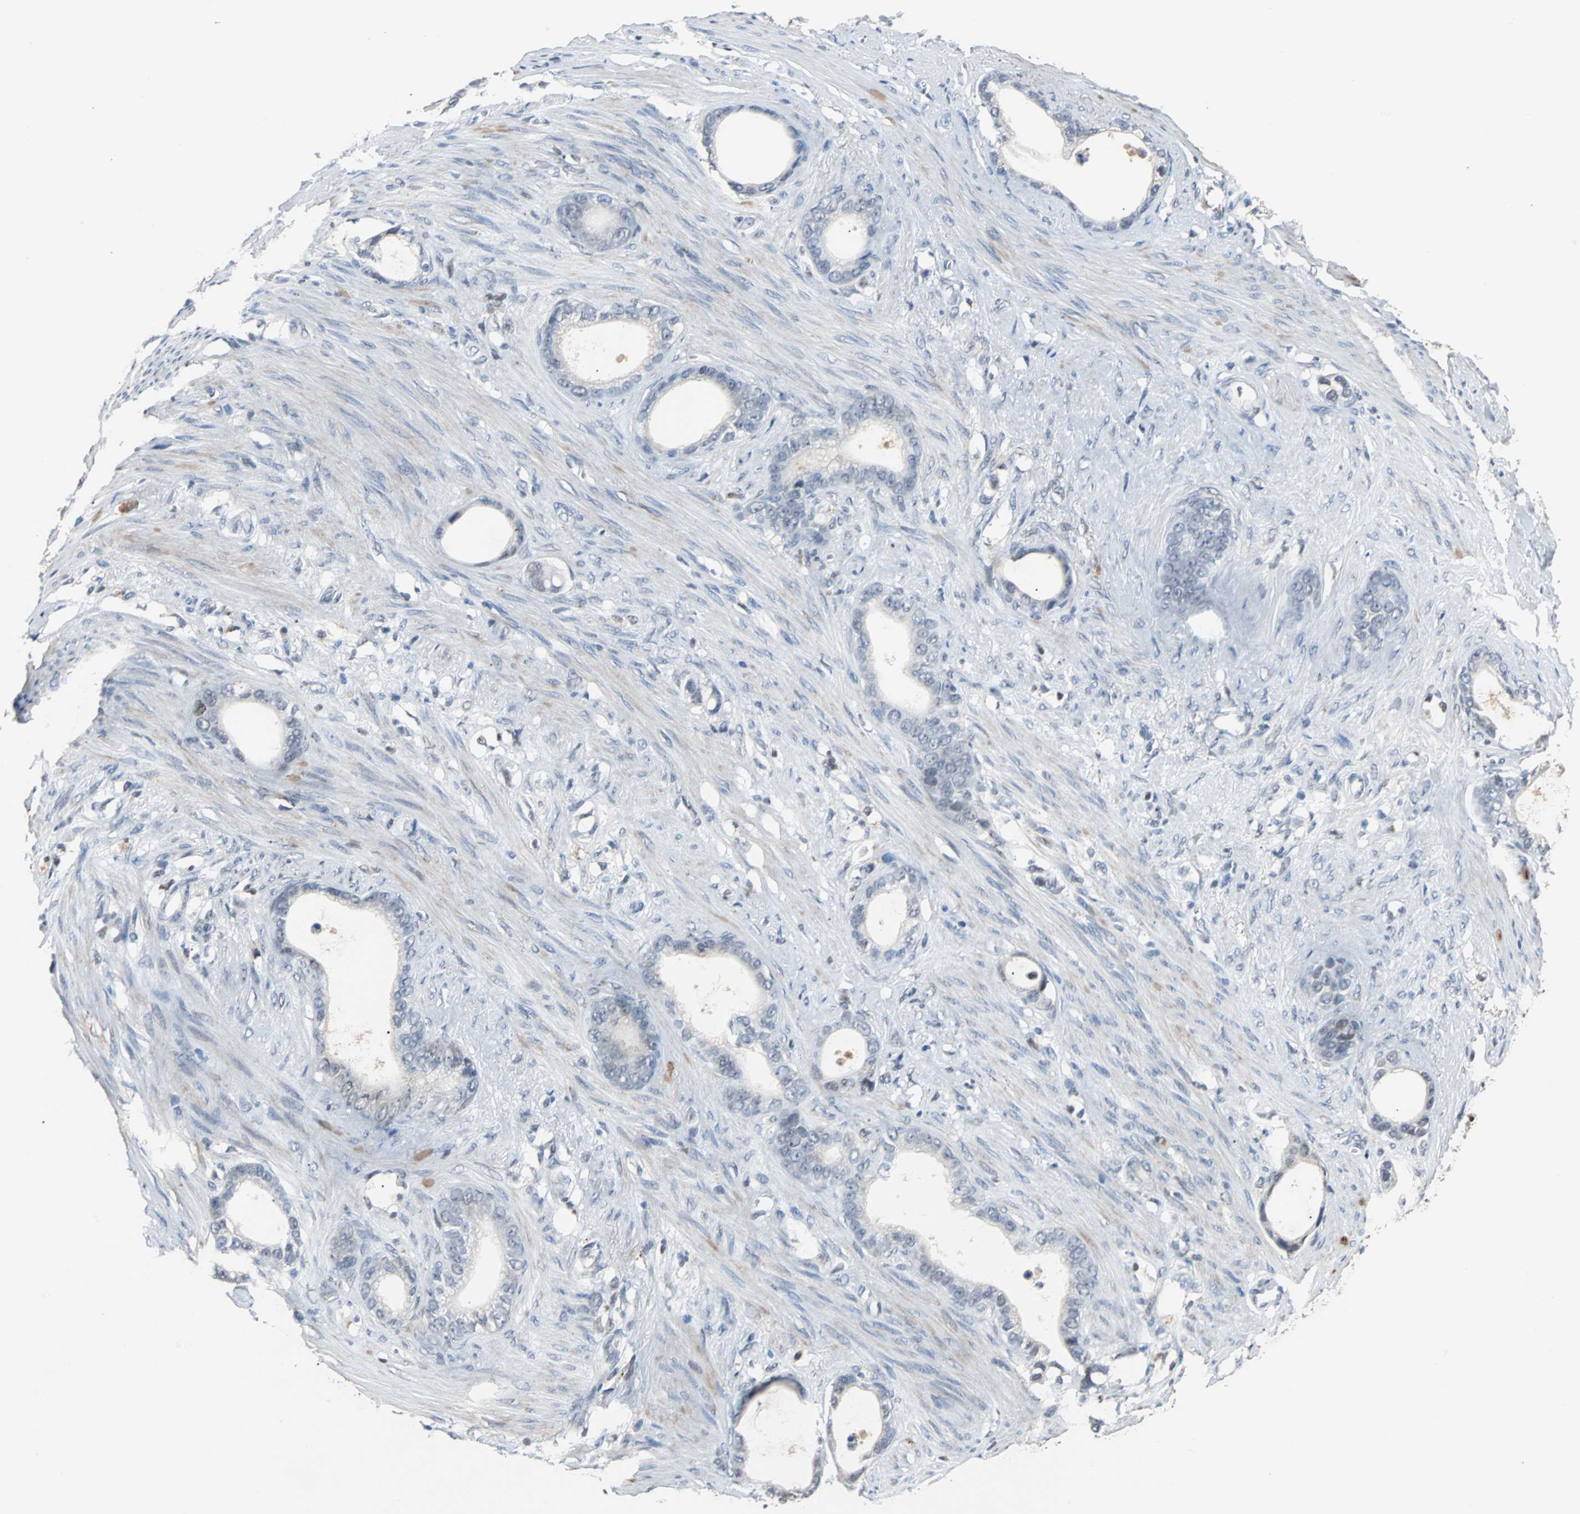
{"staining": {"intensity": "negative", "quantity": "none", "location": "none"}, "tissue": "stomach cancer", "cell_type": "Tumor cells", "image_type": "cancer", "snomed": [{"axis": "morphology", "description": "Adenocarcinoma, NOS"}, {"axis": "topography", "description": "Stomach"}], "caption": "Immunohistochemical staining of human stomach cancer (adenocarcinoma) reveals no significant positivity in tumor cells.", "gene": "HLX", "patient": {"sex": "female", "age": 75}}